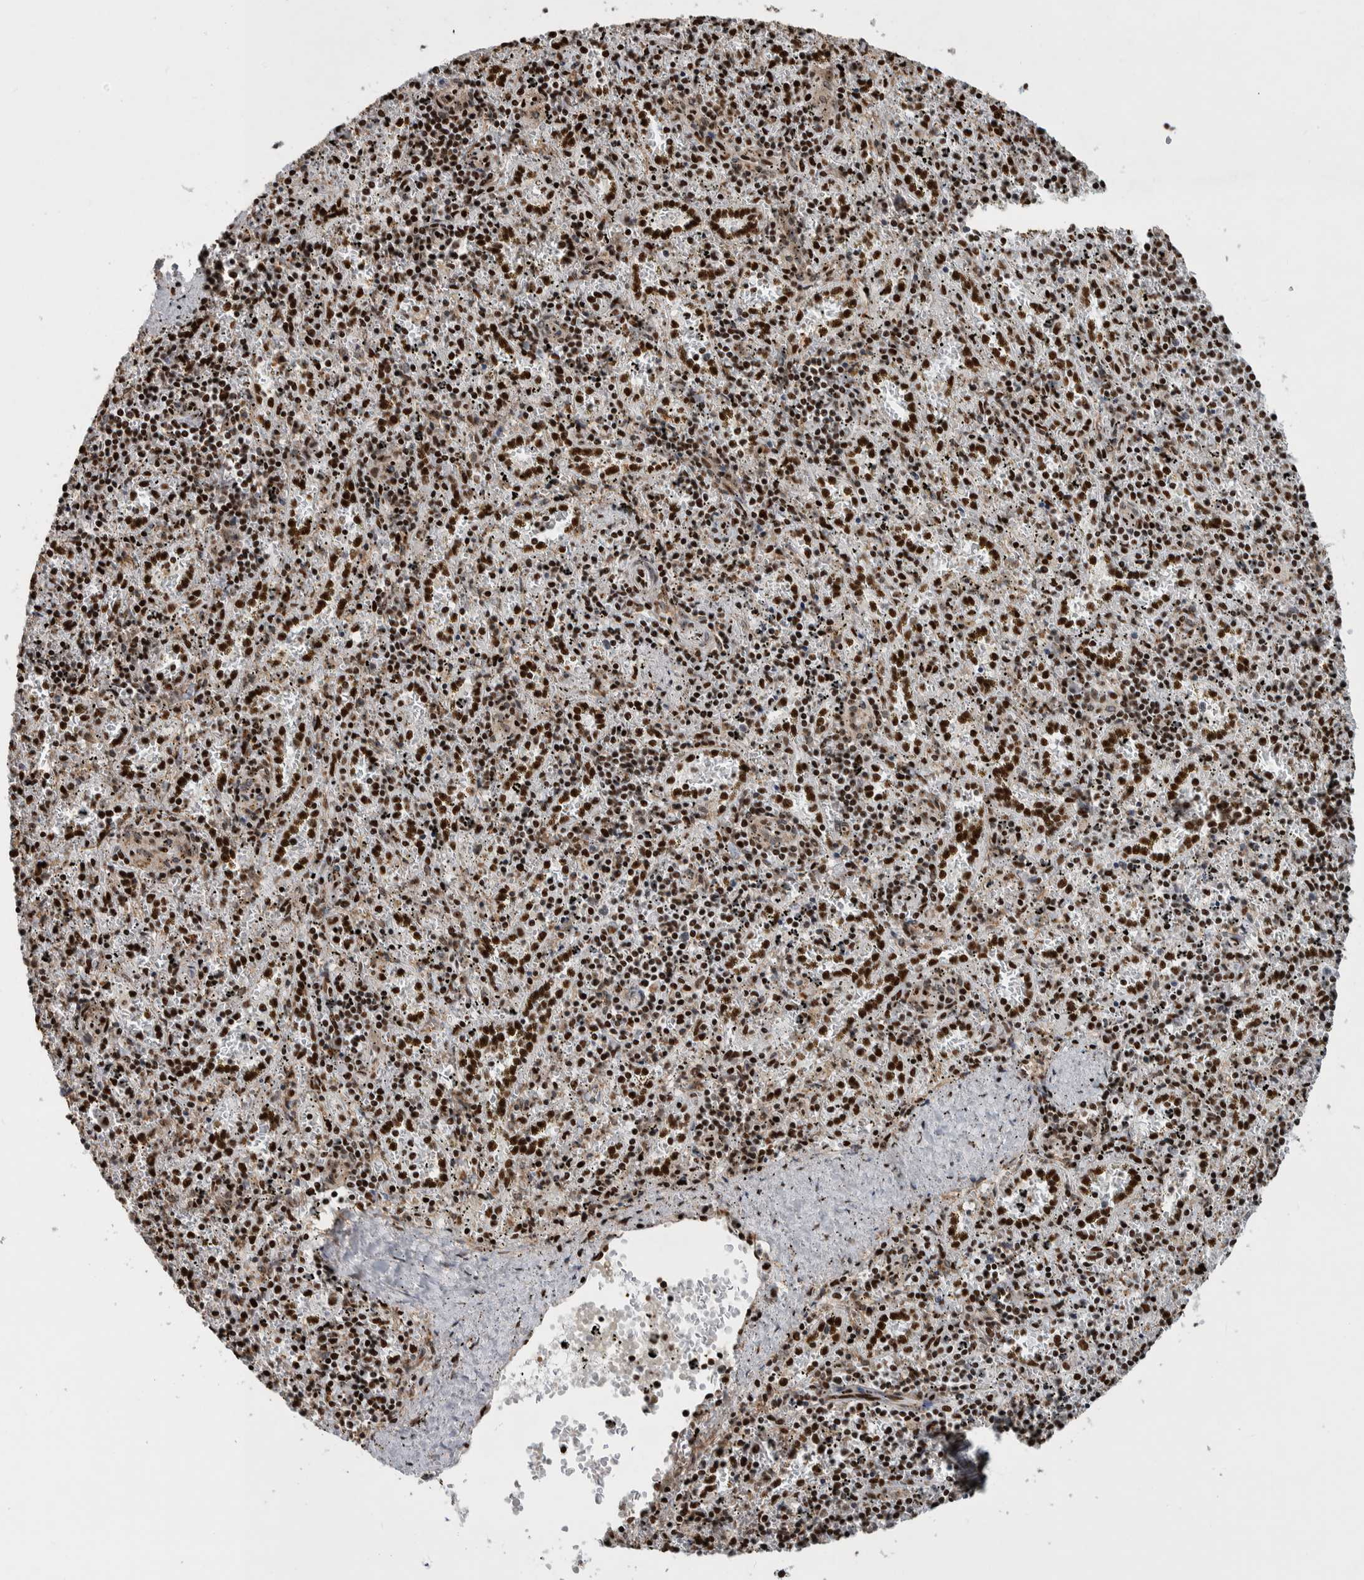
{"staining": {"intensity": "moderate", "quantity": ">75%", "location": "nuclear"}, "tissue": "spleen", "cell_type": "Cells in red pulp", "image_type": "normal", "snomed": [{"axis": "morphology", "description": "Normal tissue, NOS"}, {"axis": "topography", "description": "Spleen"}], "caption": "Cells in red pulp demonstrate medium levels of moderate nuclear staining in approximately >75% of cells in benign human spleen. (DAB IHC with brightfield microscopy, high magnification).", "gene": "NCL", "patient": {"sex": "male", "age": 11}}